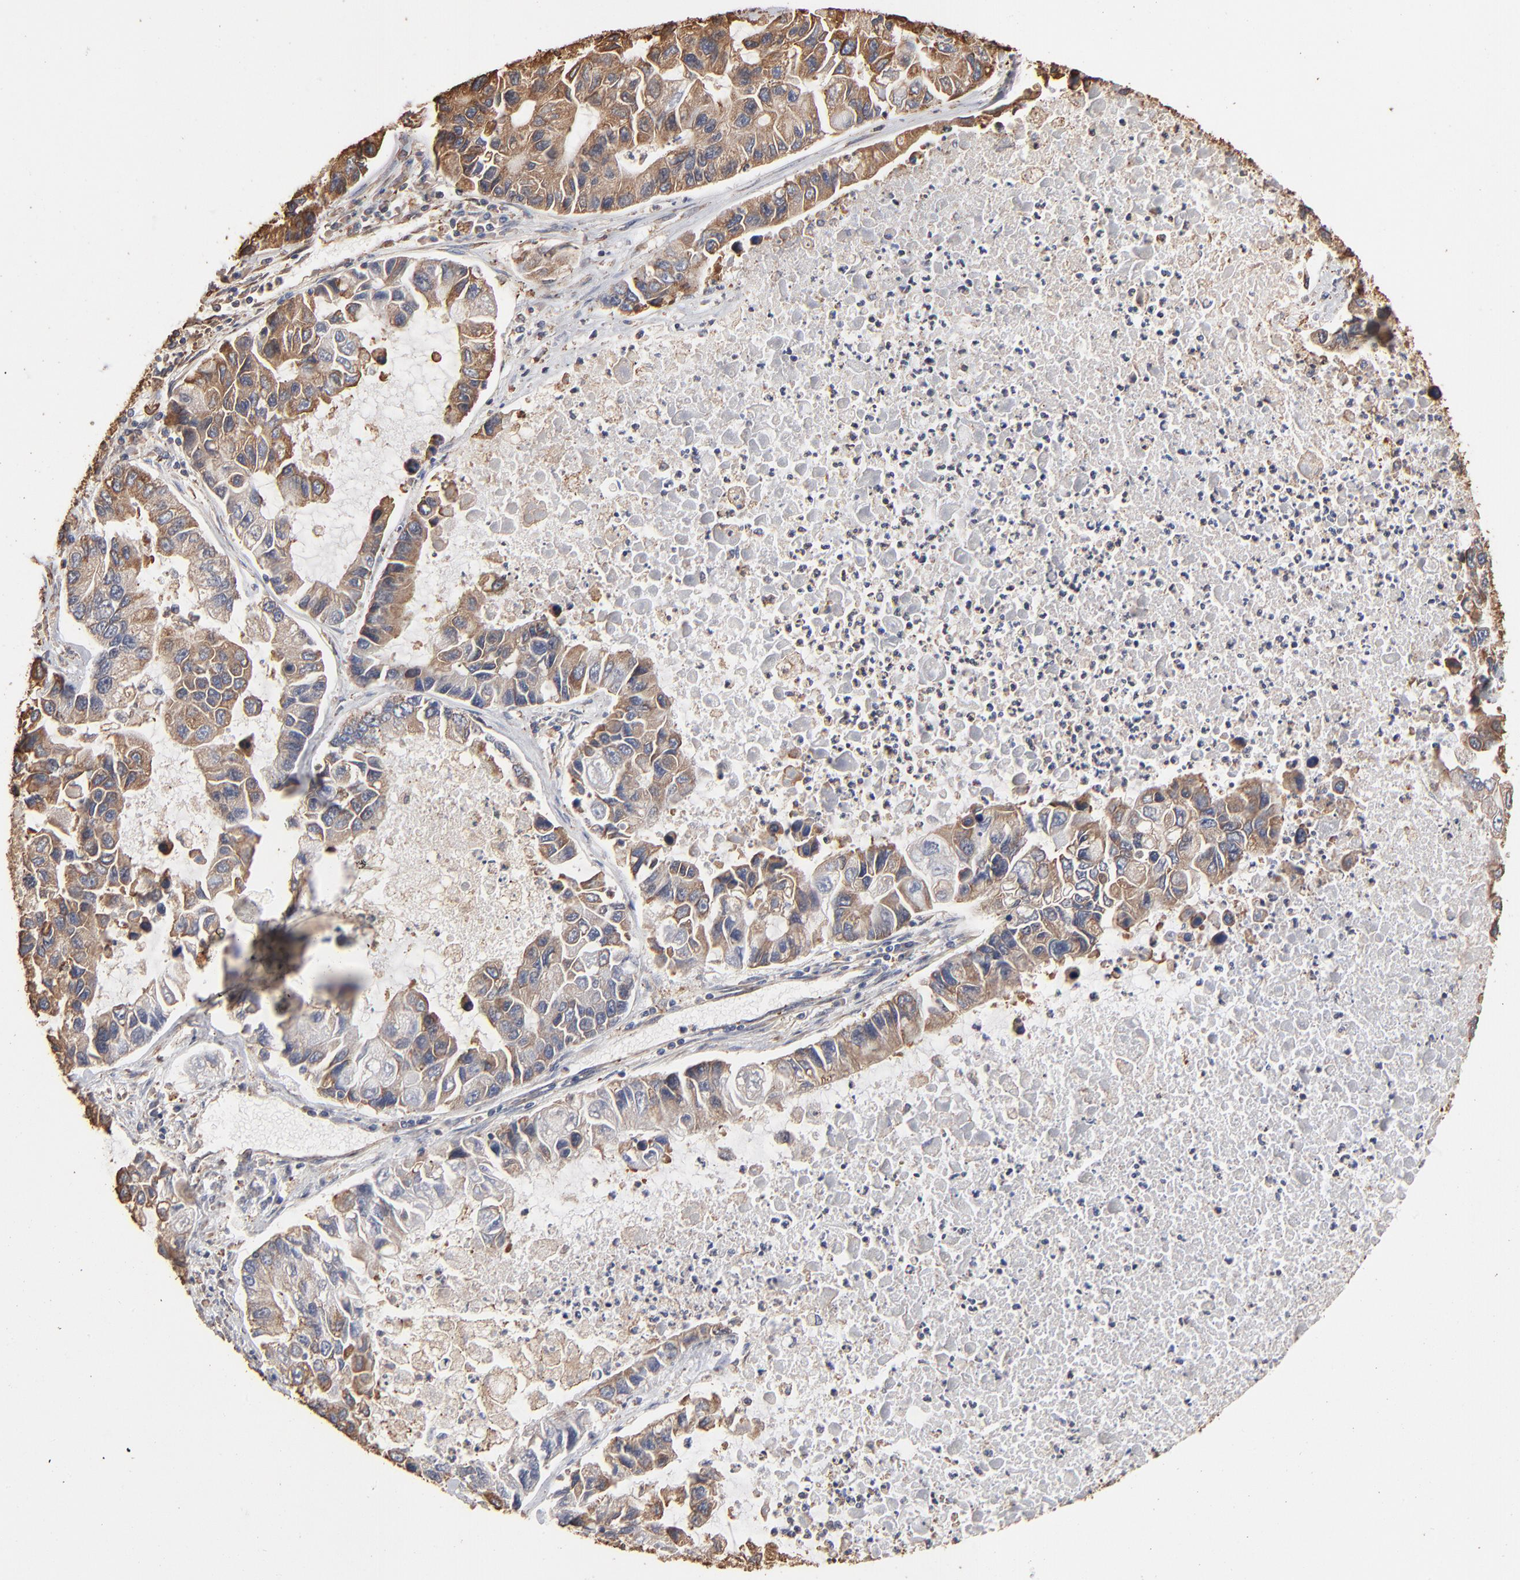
{"staining": {"intensity": "moderate", "quantity": "25%-75%", "location": "cytoplasmic/membranous"}, "tissue": "lung cancer", "cell_type": "Tumor cells", "image_type": "cancer", "snomed": [{"axis": "morphology", "description": "Adenocarcinoma, NOS"}, {"axis": "topography", "description": "Lung"}], "caption": "Lung cancer was stained to show a protein in brown. There is medium levels of moderate cytoplasmic/membranous expression in approximately 25%-75% of tumor cells. The staining was performed using DAB, with brown indicating positive protein expression. Nuclei are stained blue with hematoxylin.", "gene": "PDIA3", "patient": {"sex": "female", "age": 51}}